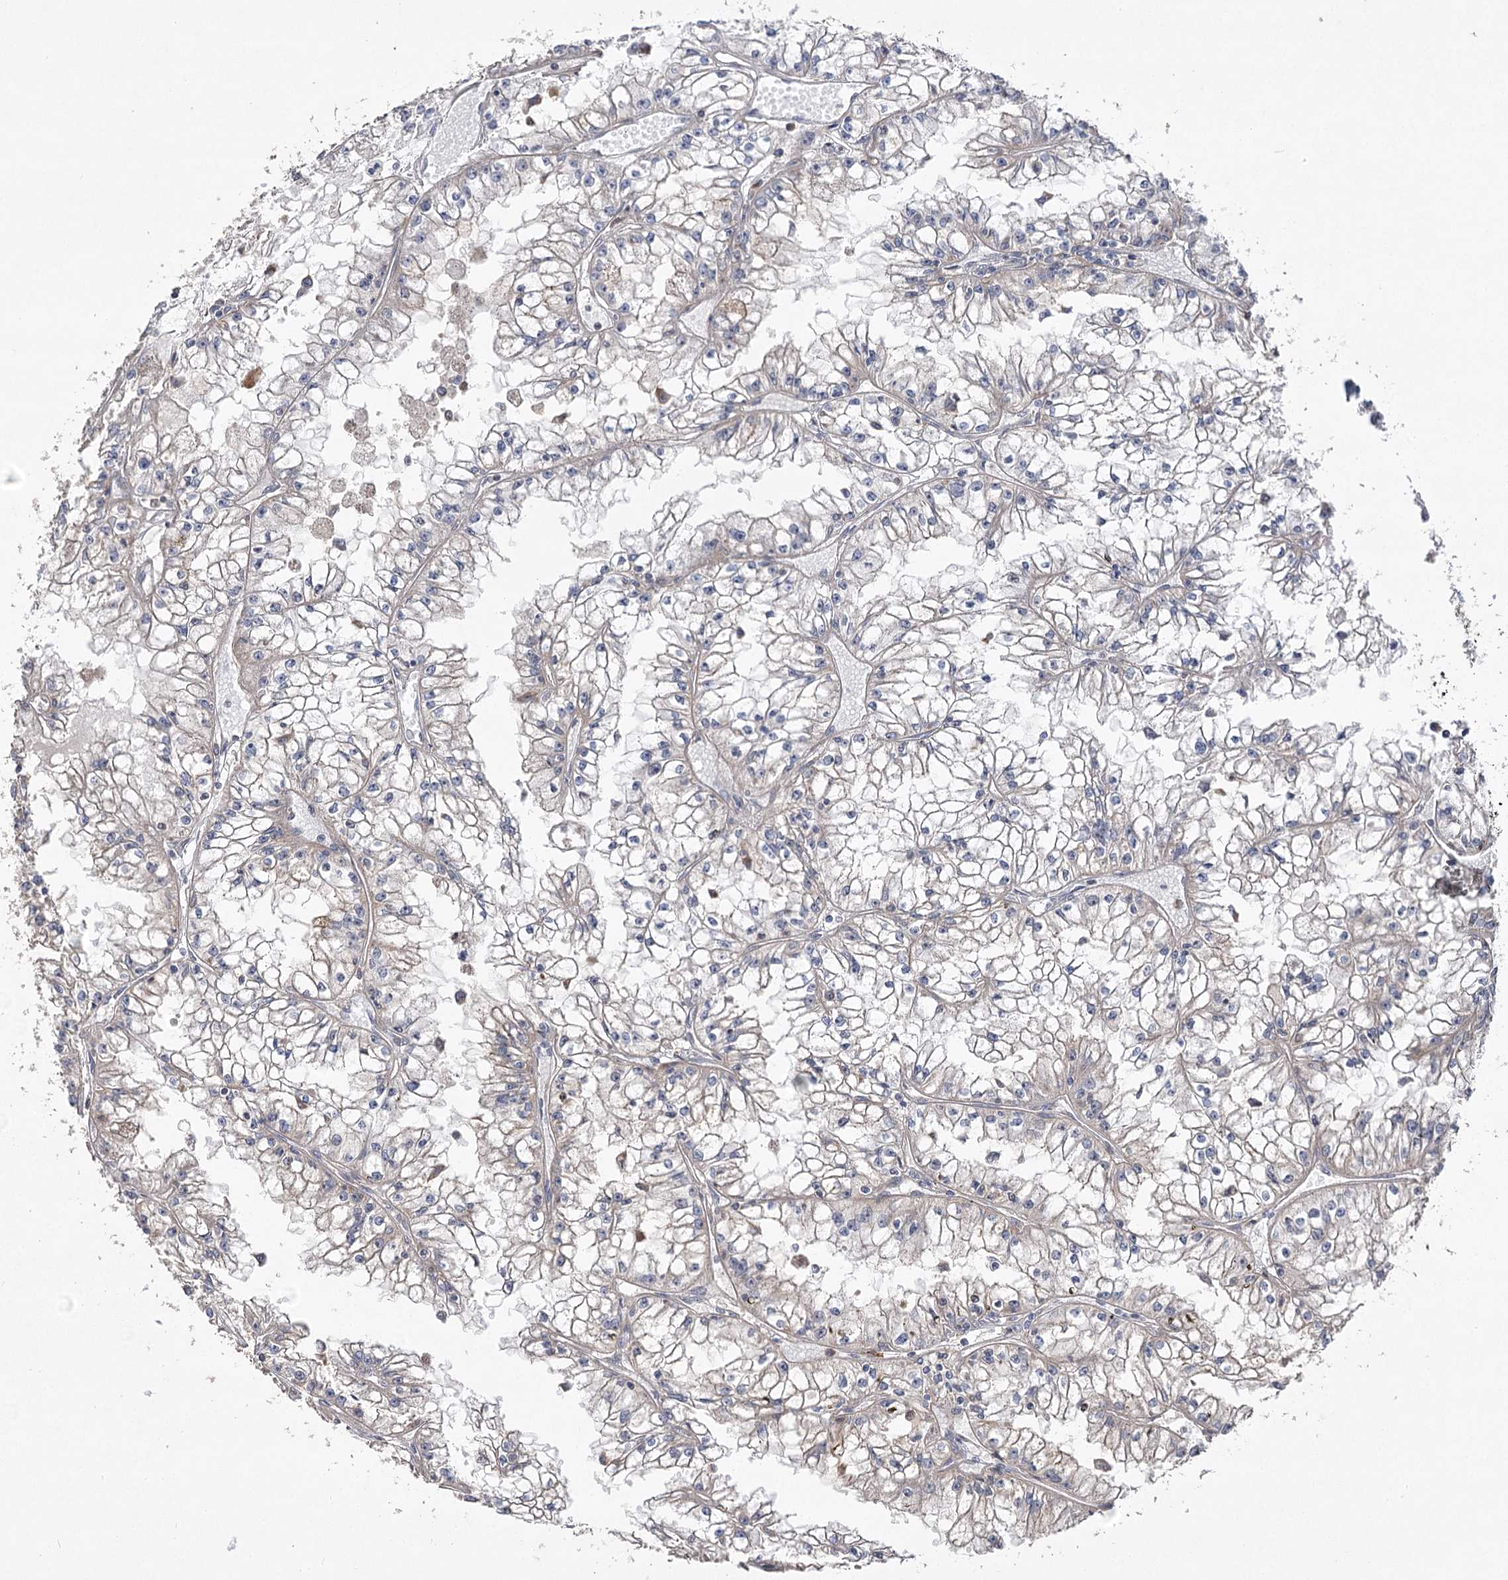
{"staining": {"intensity": "negative", "quantity": "none", "location": "none"}, "tissue": "renal cancer", "cell_type": "Tumor cells", "image_type": "cancer", "snomed": [{"axis": "morphology", "description": "Adenocarcinoma, NOS"}, {"axis": "topography", "description": "Kidney"}], "caption": "High power microscopy histopathology image of an IHC micrograph of renal adenocarcinoma, revealing no significant positivity in tumor cells.", "gene": "OBSL1", "patient": {"sex": "male", "age": 56}}